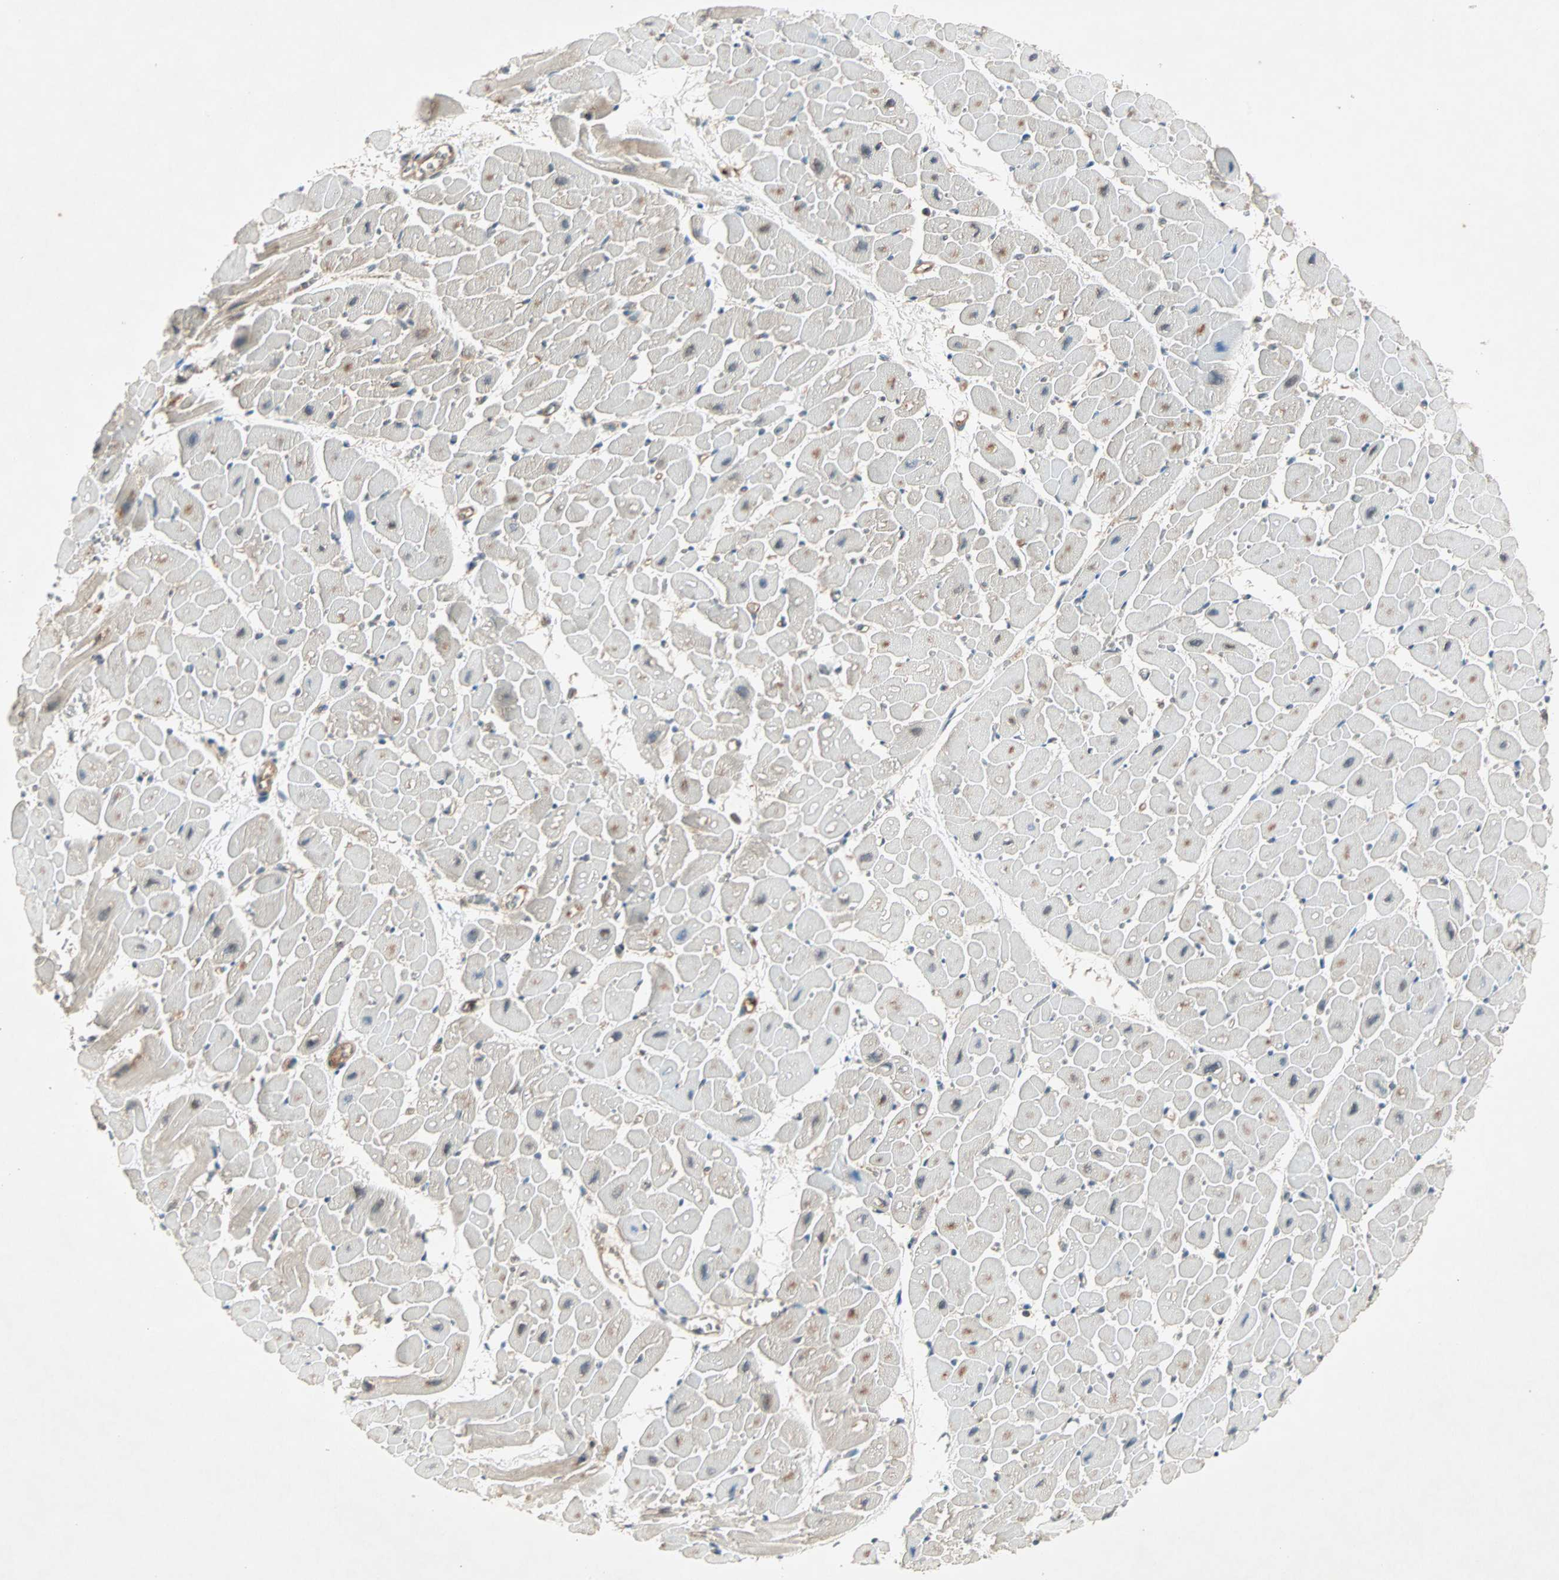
{"staining": {"intensity": "moderate", "quantity": "25%-75%", "location": "cytoplasmic/membranous"}, "tissue": "heart muscle", "cell_type": "Cardiomyocytes", "image_type": "normal", "snomed": [{"axis": "morphology", "description": "Normal tissue, NOS"}, {"axis": "topography", "description": "Heart"}], "caption": "A photomicrograph showing moderate cytoplasmic/membranous staining in about 25%-75% of cardiomyocytes in benign heart muscle, as visualized by brown immunohistochemical staining.", "gene": "TEC", "patient": {"sex": "male", "age": 45}}